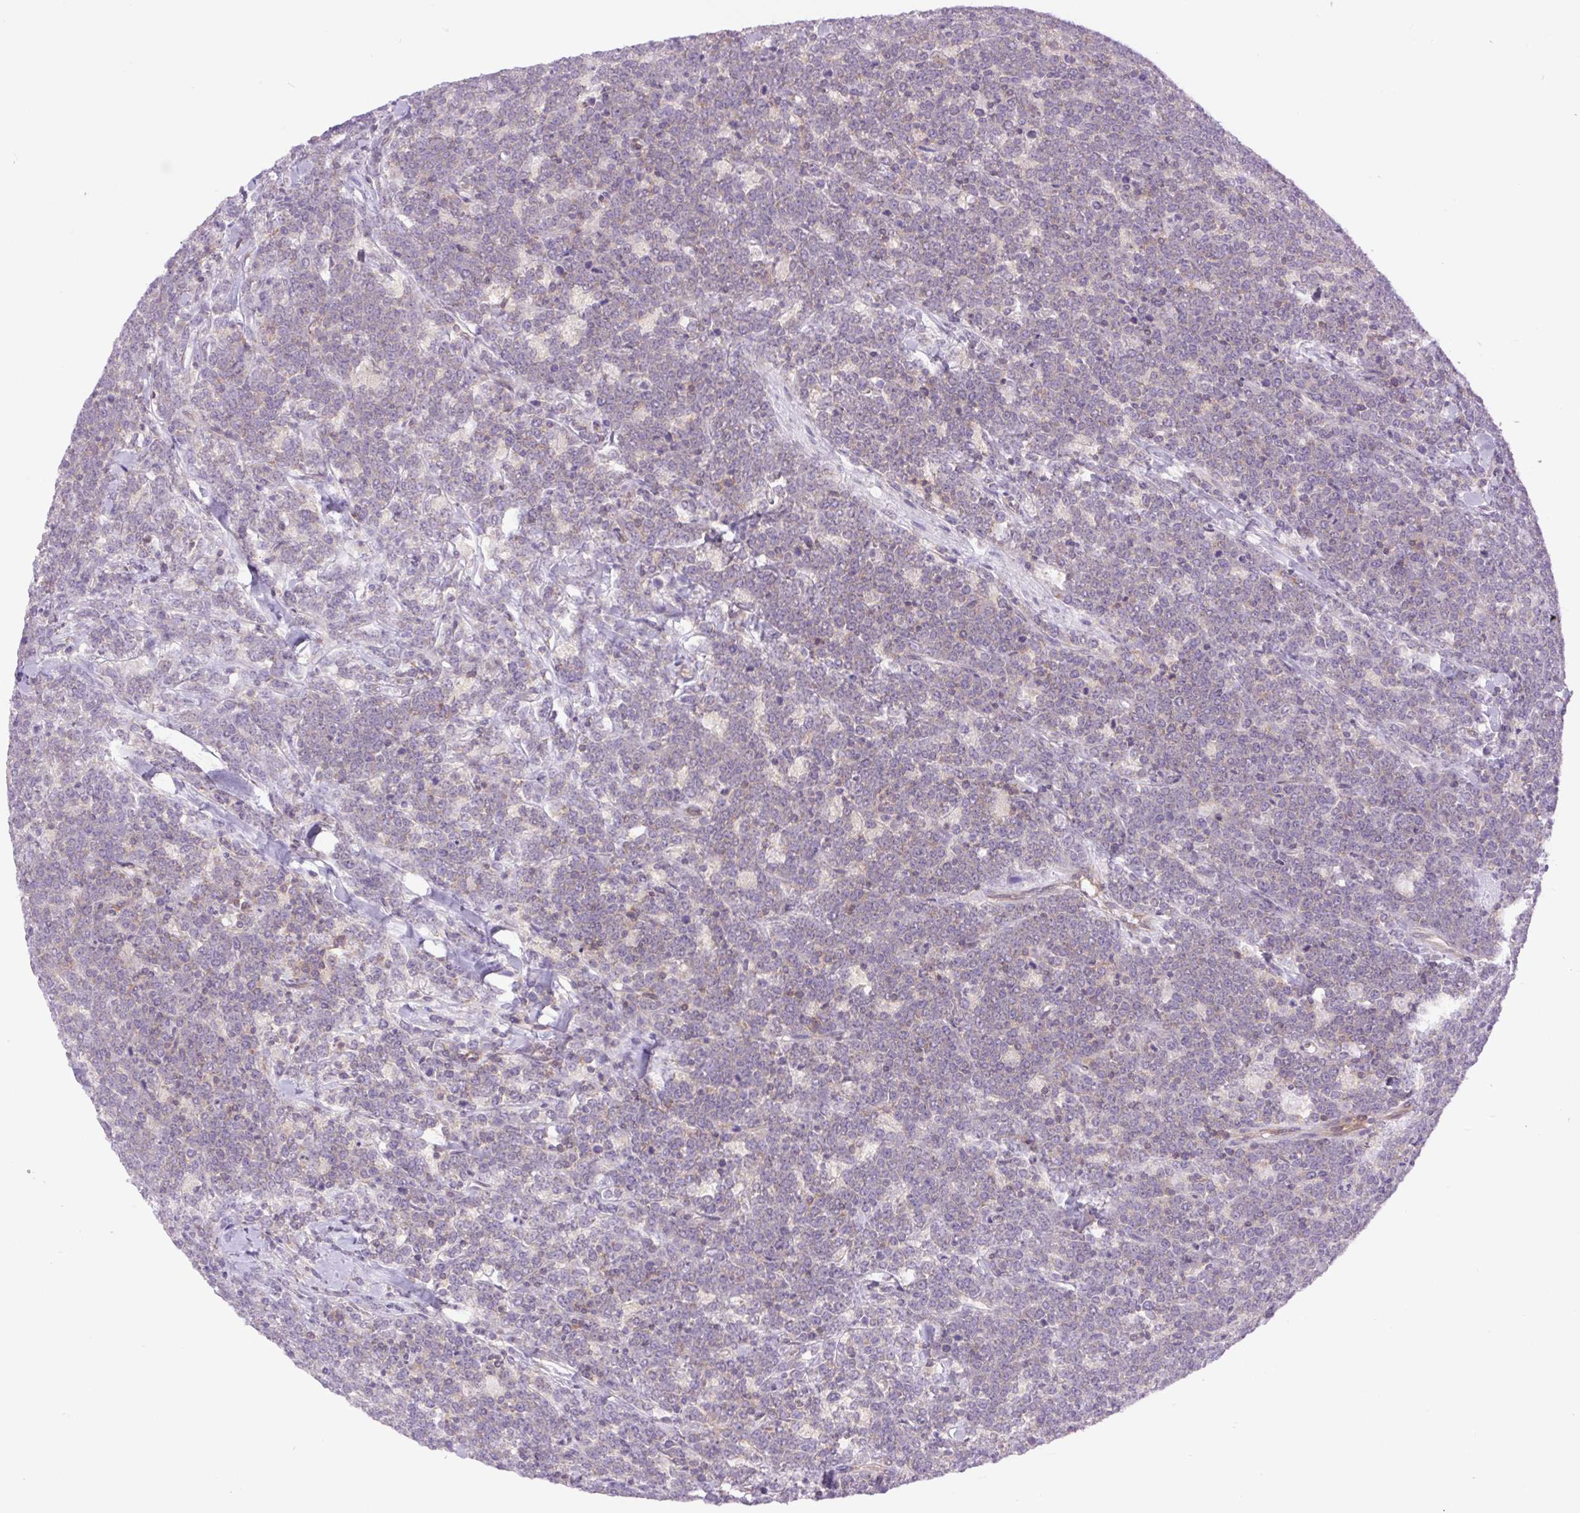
{"staining": {"intensity": "negative", "quantity": "none", "location": "none"}, "tissue": "lymphoma", "cell_type": "Tumor cells", "image_type": "cancer", "snomed": [{"axis": "morphology", "description": "Malignant lymphoma, non-Hodgkin's type, High grade"}, {"axis": "topography", "description": "Small intestine"}], "caption": "This is a histopathology image of immunohistochemistry staining of malignant lymphoma, non-Hodgkin's type (high-grade), which shows no positivity in tumor cells. (DAB IHC with hematoxylin counter stain).", "gene": "MINK1", "patient": {"sex": "male", "age": 8}}